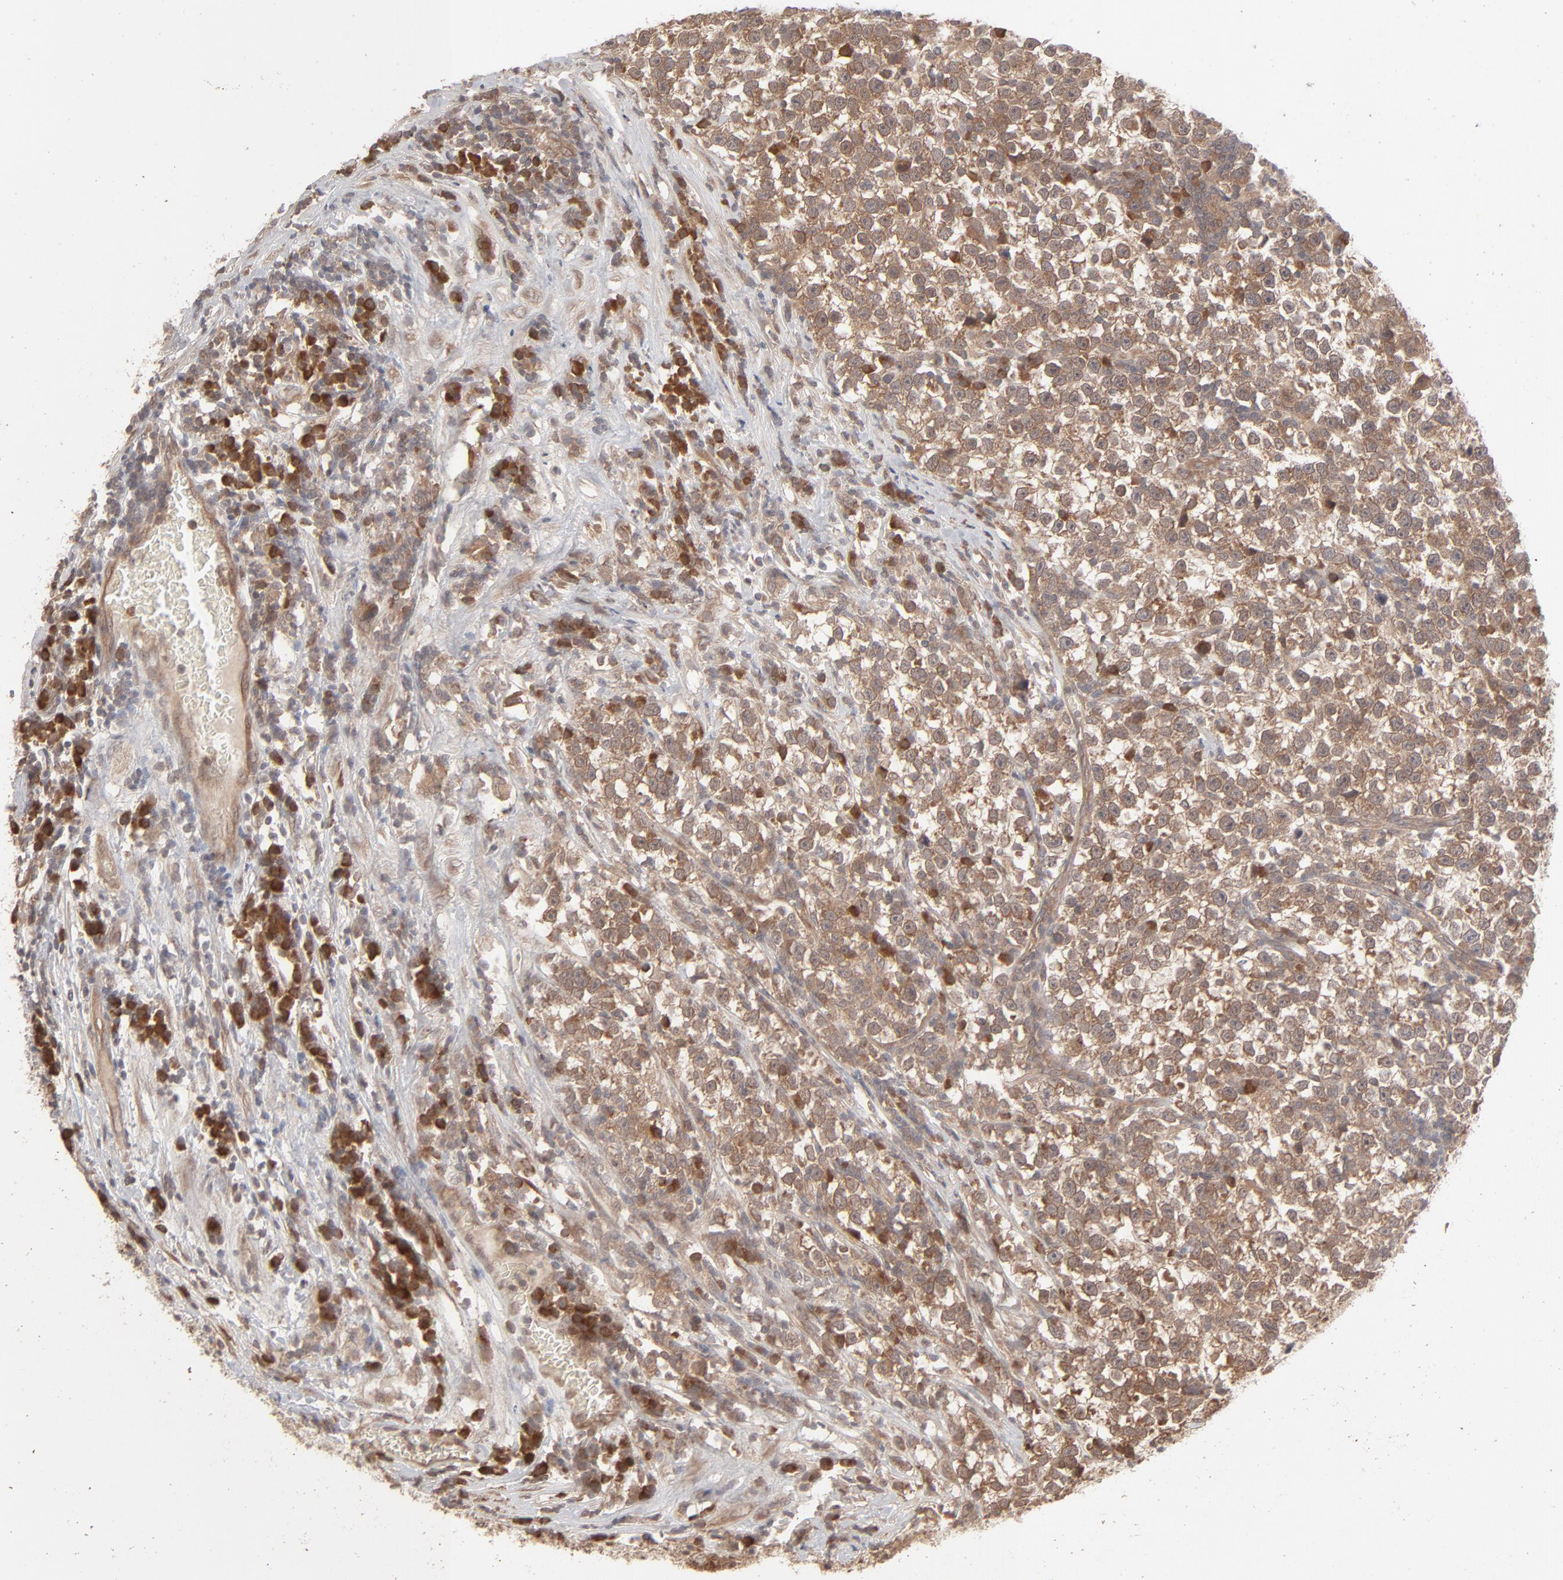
{"staining": {"intensity": "weak", "quantity": ">75%", "location": "cytoplasmic/membranous"}, "tissue": "testis cancer", "cell_type": "Tumor cells", "image_type": "cancer", "snomed": [{"axis": "morphology", "description": "Seminoma, NOS"}, {"axis": "topography", "description": "Testis"}], "caption": "Immunohistochemistry image of human testis cancer (seminoma) stained for a protein (brown), which displays low levels of weak cytoplasmic/membranous staining in about >75% of tumor cells.", "gene": "SCFD1", "patient": {"sex": "male", "age": 43}}